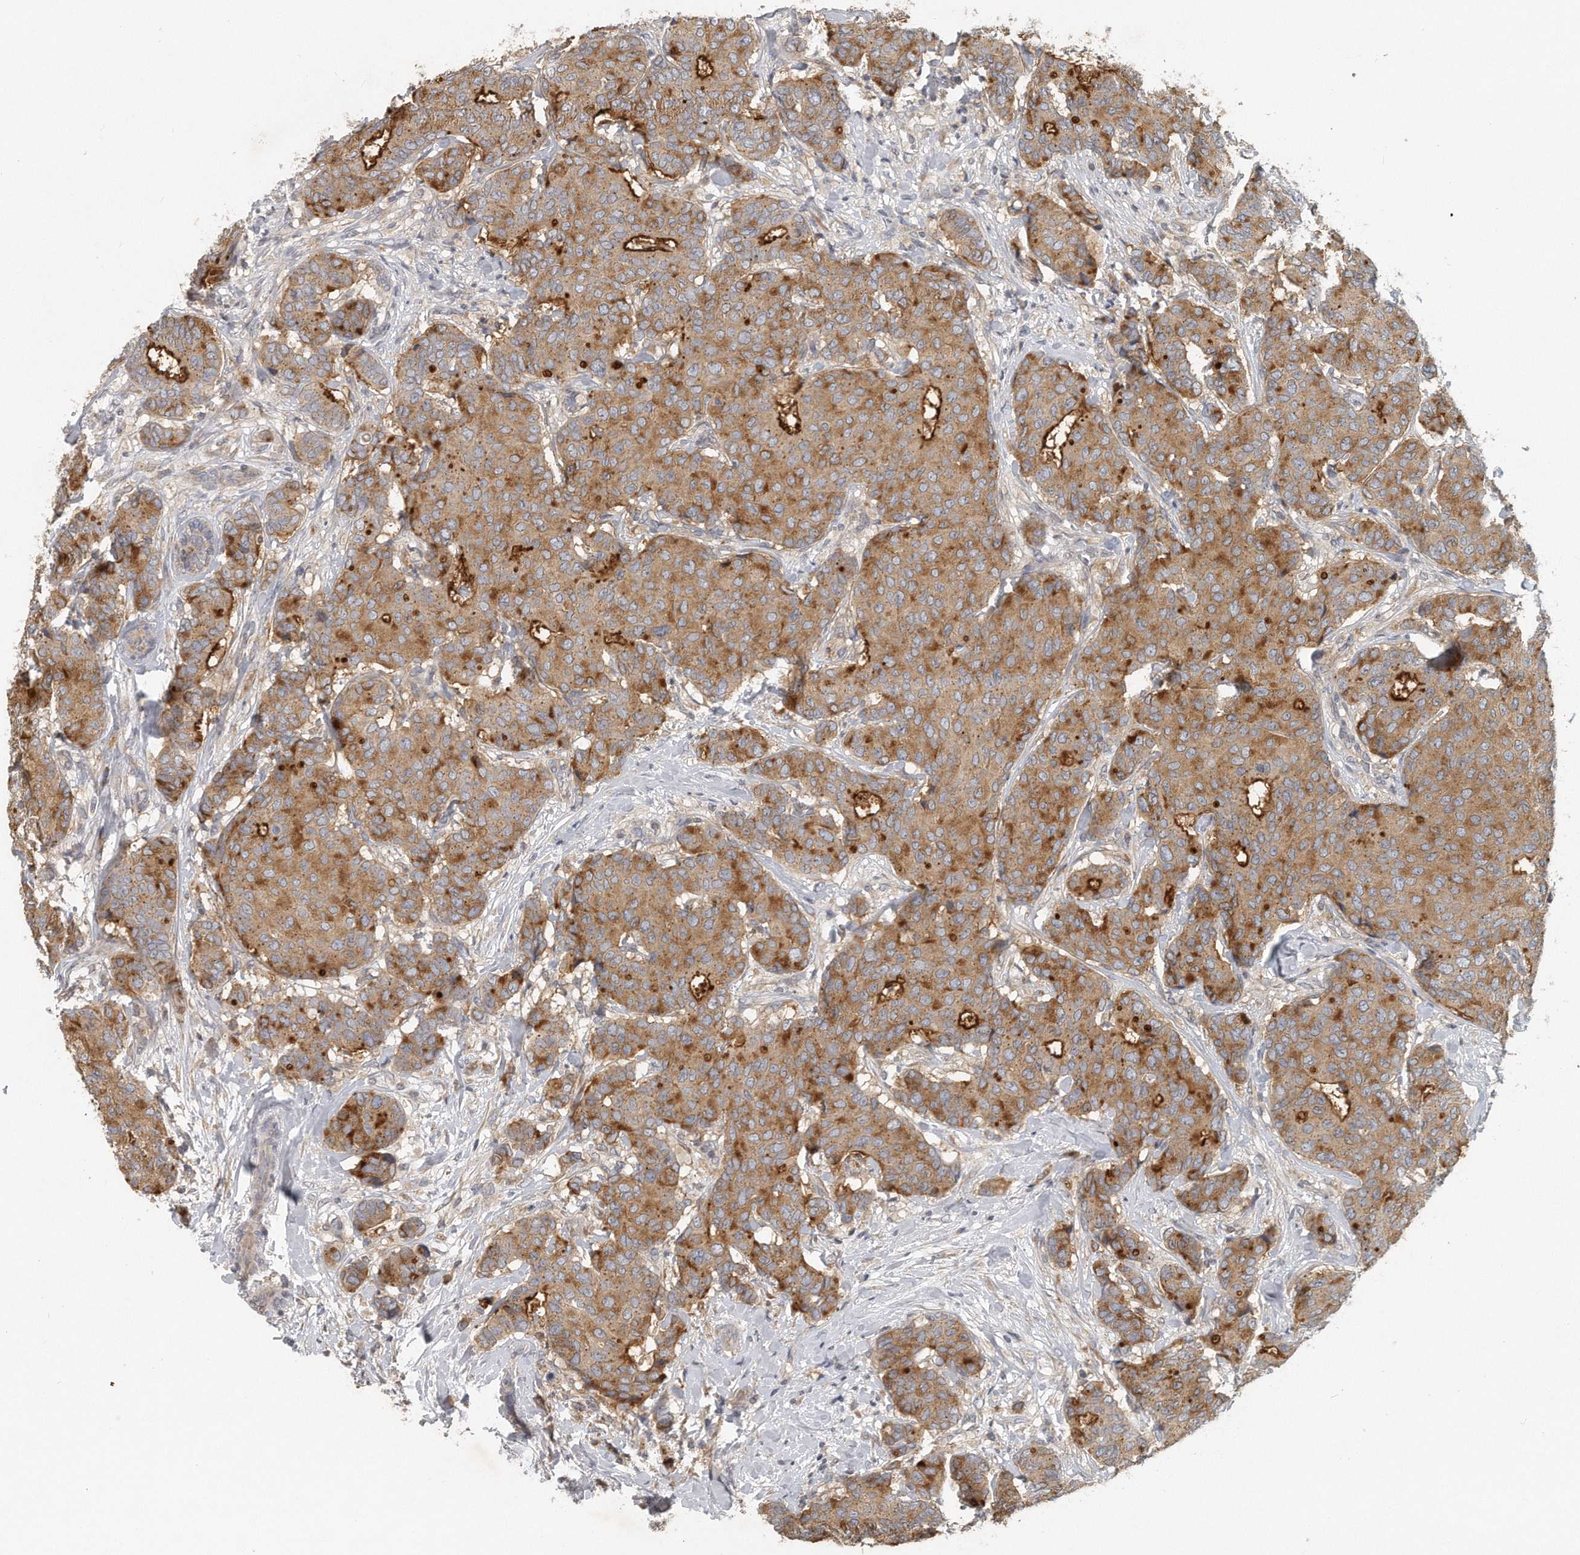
{"staining": {"intensity": "moderate", "quantity": ">75%", "location": "cytoplasmic/membranous"}, "tissue": "breast cancer", "cell_type": "Tumor cells", "image_type": "cancer", "snomed": [{"axis": "morphology", "description": "Duct carcinoma"}, {"axis": "topography", "description": "Breast"}], "caption": "IHC photomicrograph of human breast invasive ductal carcinoma stained for a protein (brown), which demonstrates medium levels of moderate cytoplasmic/membranous positivity in approximately >75% of tumor cells.", "gene": "TRAPPC14", "patient": {"sex": "female", "age": 75}}